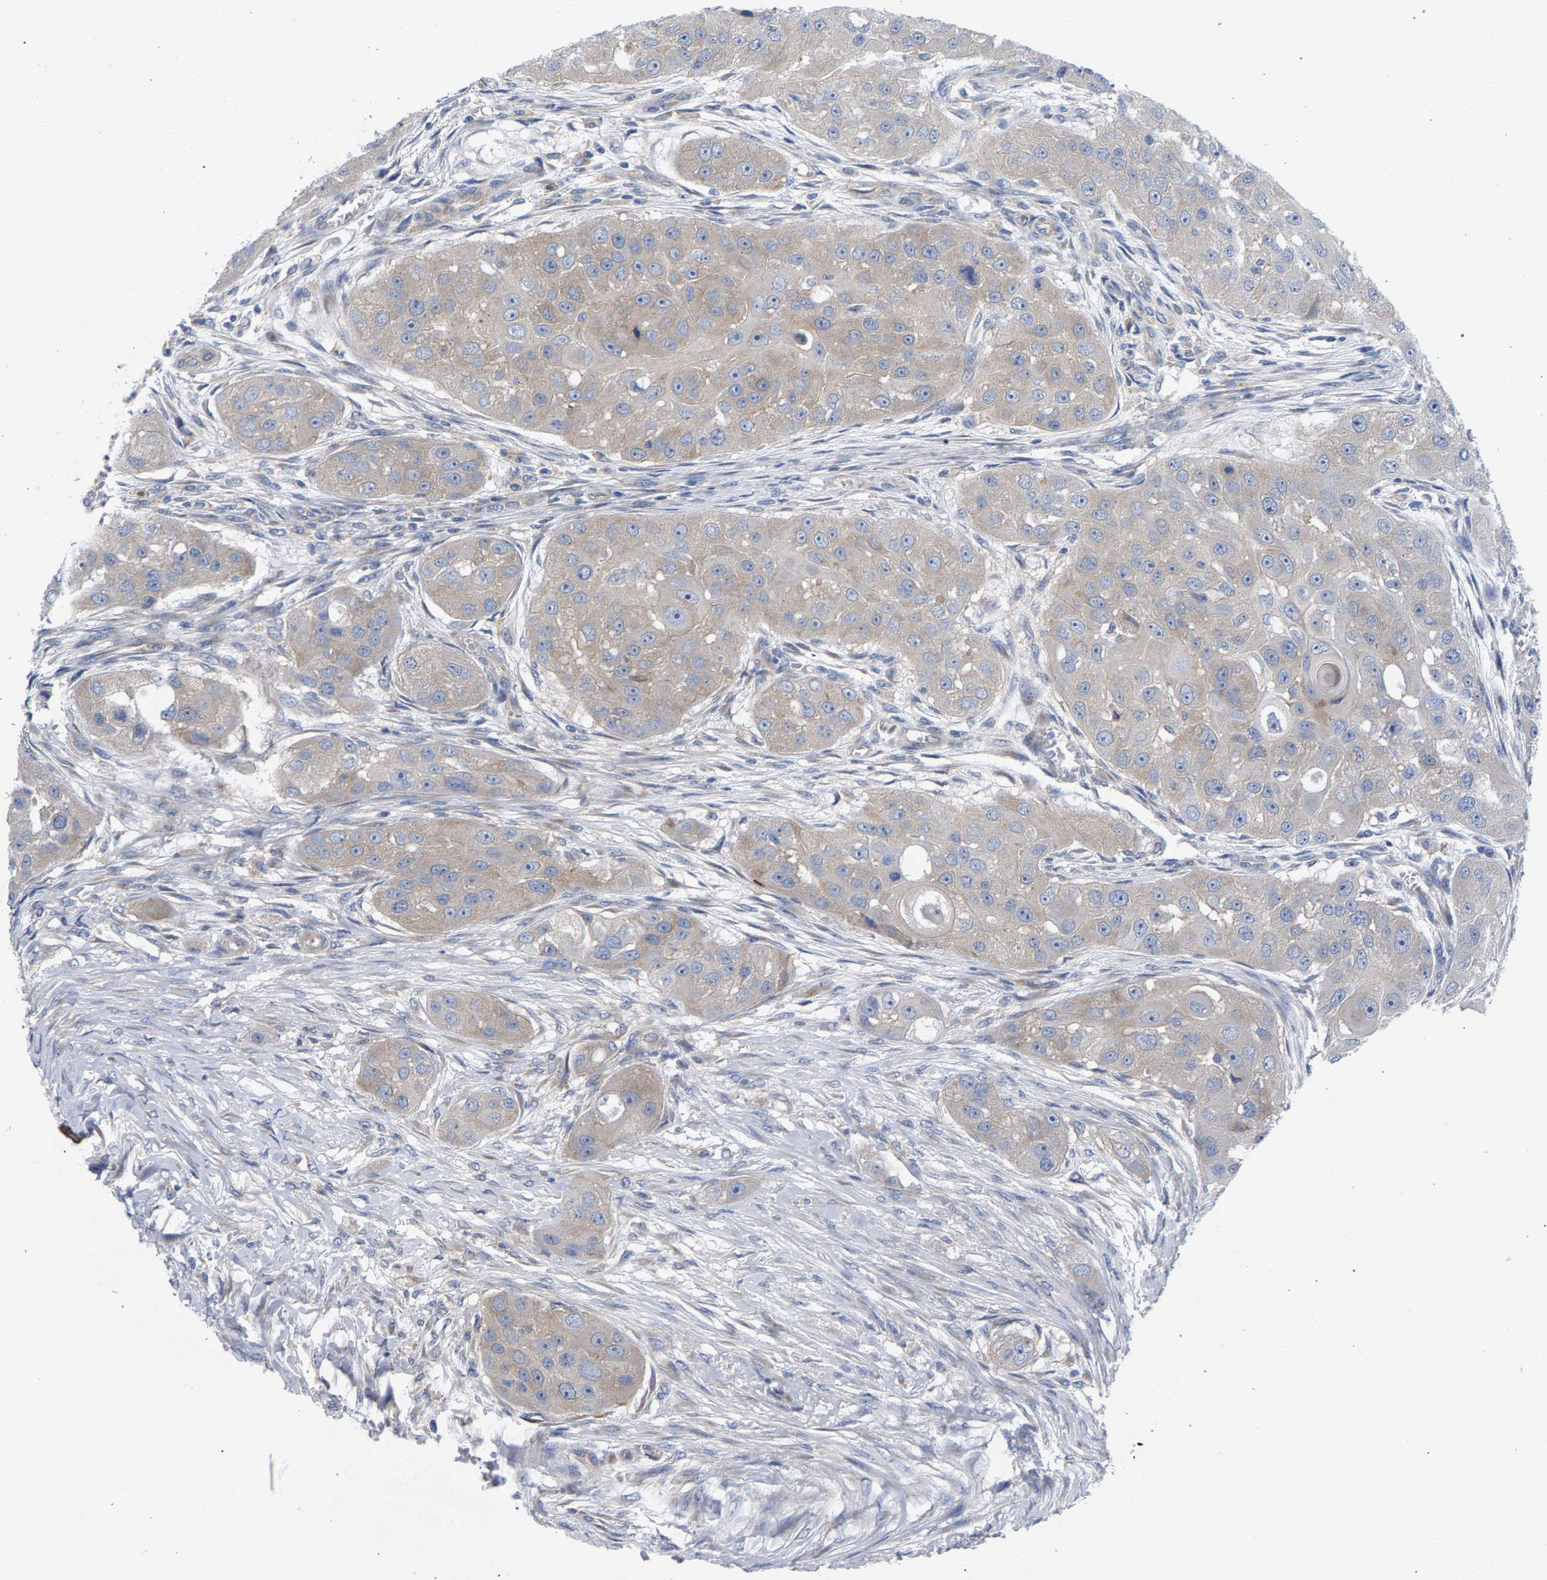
{"staining": {"intensity": "weak", "quantity": "<25%", "location": "cytoplasmic/membranous"}, "tissue": "head and neck cancer", "cell_type": "Tumor cells", "image_type": "cancer", "snomed": [{"axis": "morphology", "description": "Normal tissue, NOS"}, {"axis": "morphology", "description": "Squamous cell carcinoma, NOS"}, {"axis": "topography", "description": "Skeletal muscle"}, {"axis": "topography", "description": "Head-Neck"}], "caption": "Tumor cells show no significant expression in squamous cell carcinoma (head and neck).", "gene": "MAMDC2", "patient": {"sex": "male", "age": 51}}